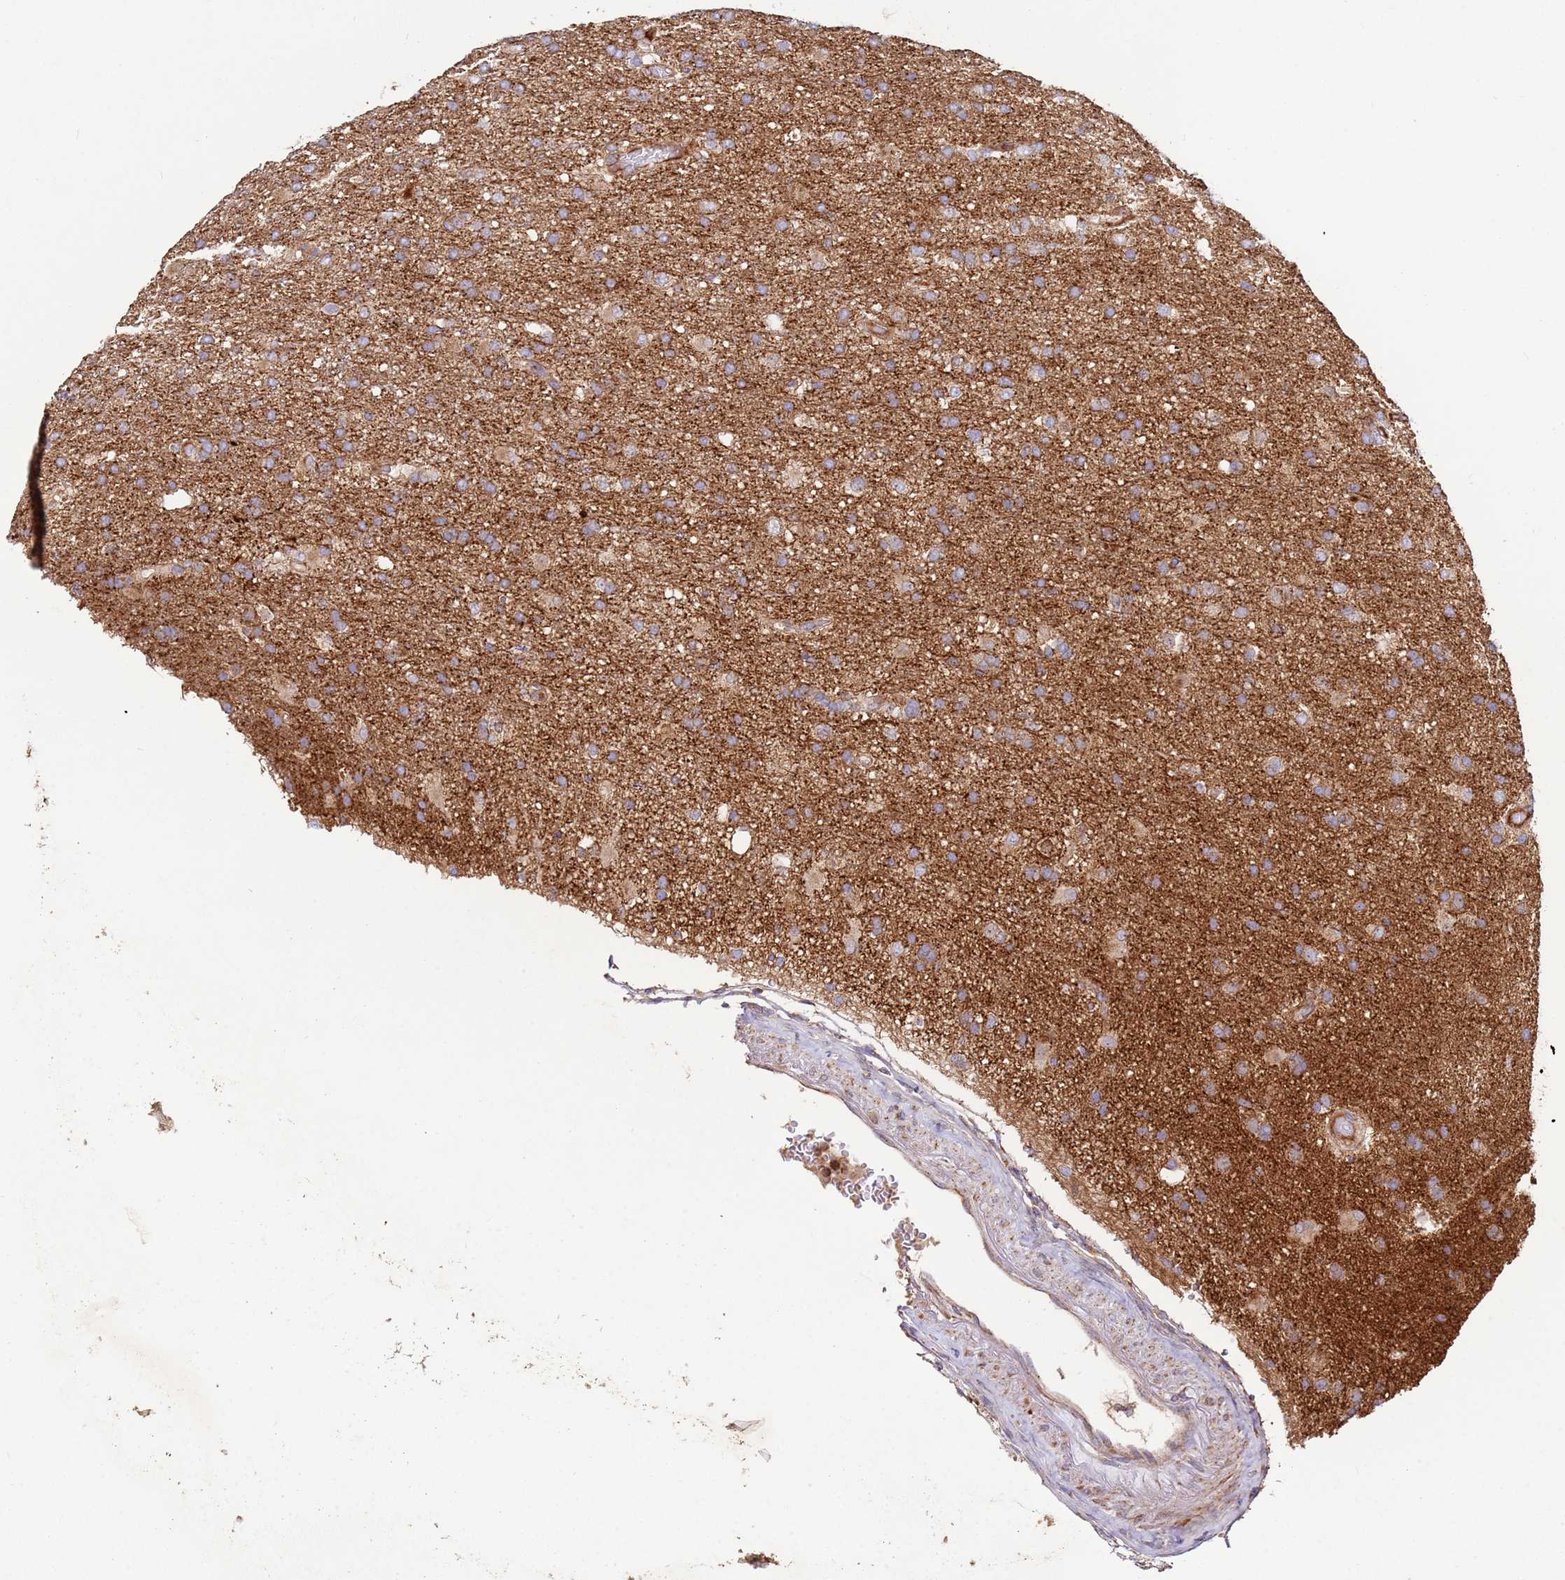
{"staining": {"intensity": "moderate", "quantity": "<25%", "location": "cytoplasmic/membranous"}, "tissue": "glioma", "cell_type": "Tumor cells", "image_type": "cancer", "snomed": [{"axis": "morphology", "description": "Glioma, malignant, High grade"}, {"axis": "topography", "description": "Brain"}], "caption": "Moderate cytoplasmic/membranous positivity for a protein is present in about <25% of tumor cells of glioma using immunohistochemistry (IHC).", "gene": "FBXO33", "patient": {"sex": "female", "age": 74}}